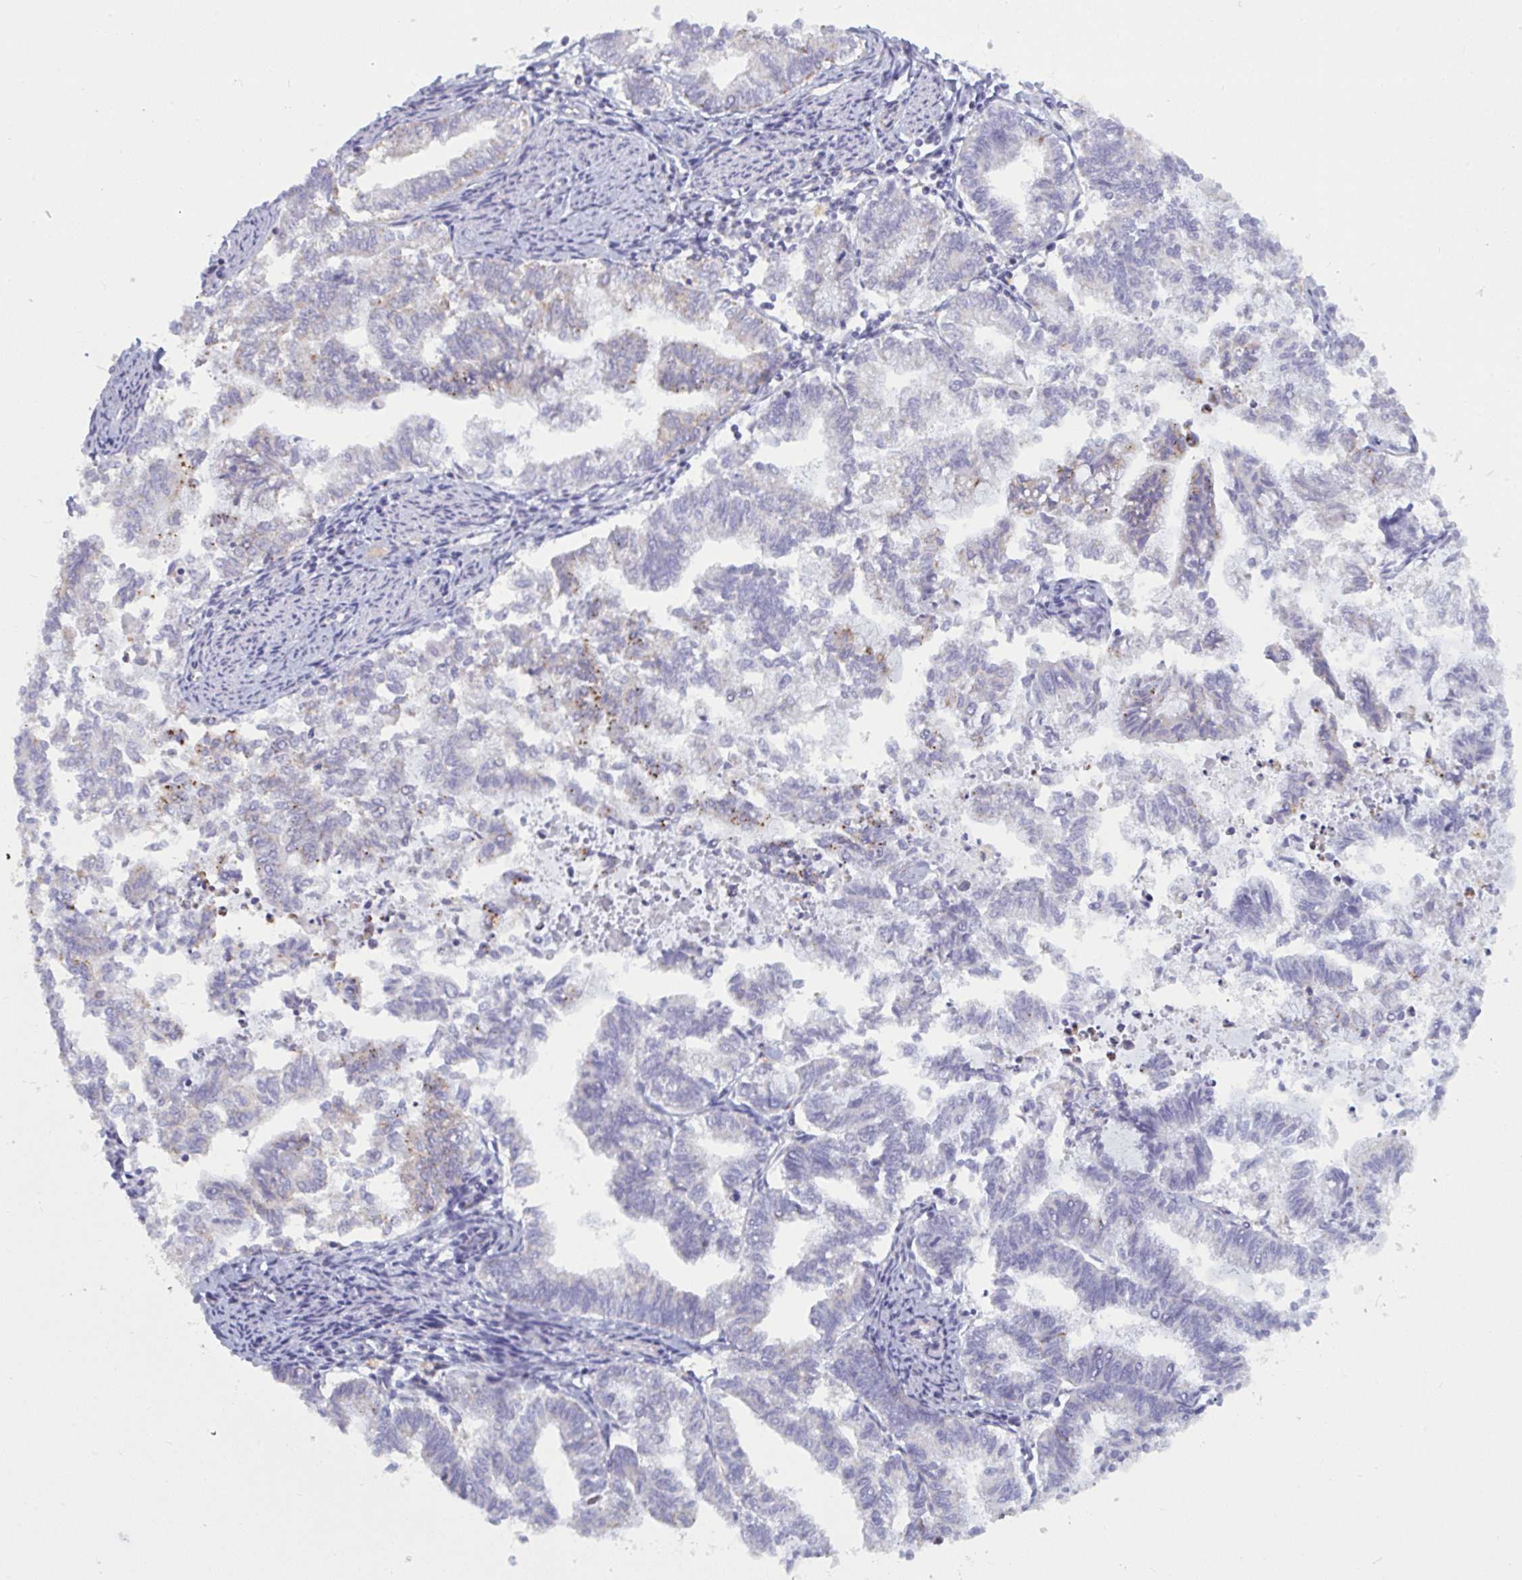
{"staining": {"intensity": "weak", "quantity": "25%-75%", "location": "cytoplasmic/membranous"}, "tissue": "endometrial cancer", "cell_type": "Tumor cells", "image_type": "cancer", "snomed": [{"axis": "morphology", "description": "Adenocarcinoma, NOS"}, {"axis": "topography", "description": "Endometrium"}], "caption": "Immunohistochemistry (IHC) image of human adenocarcinoma (endometrial) stained for a protein (brown), which displays low levels of weak cytoplasmic/membranous positivity in approximately 25%-75% of tumor cells.", "gene": "ATG9A", "patient": {"sex": "female", "age": 79}}